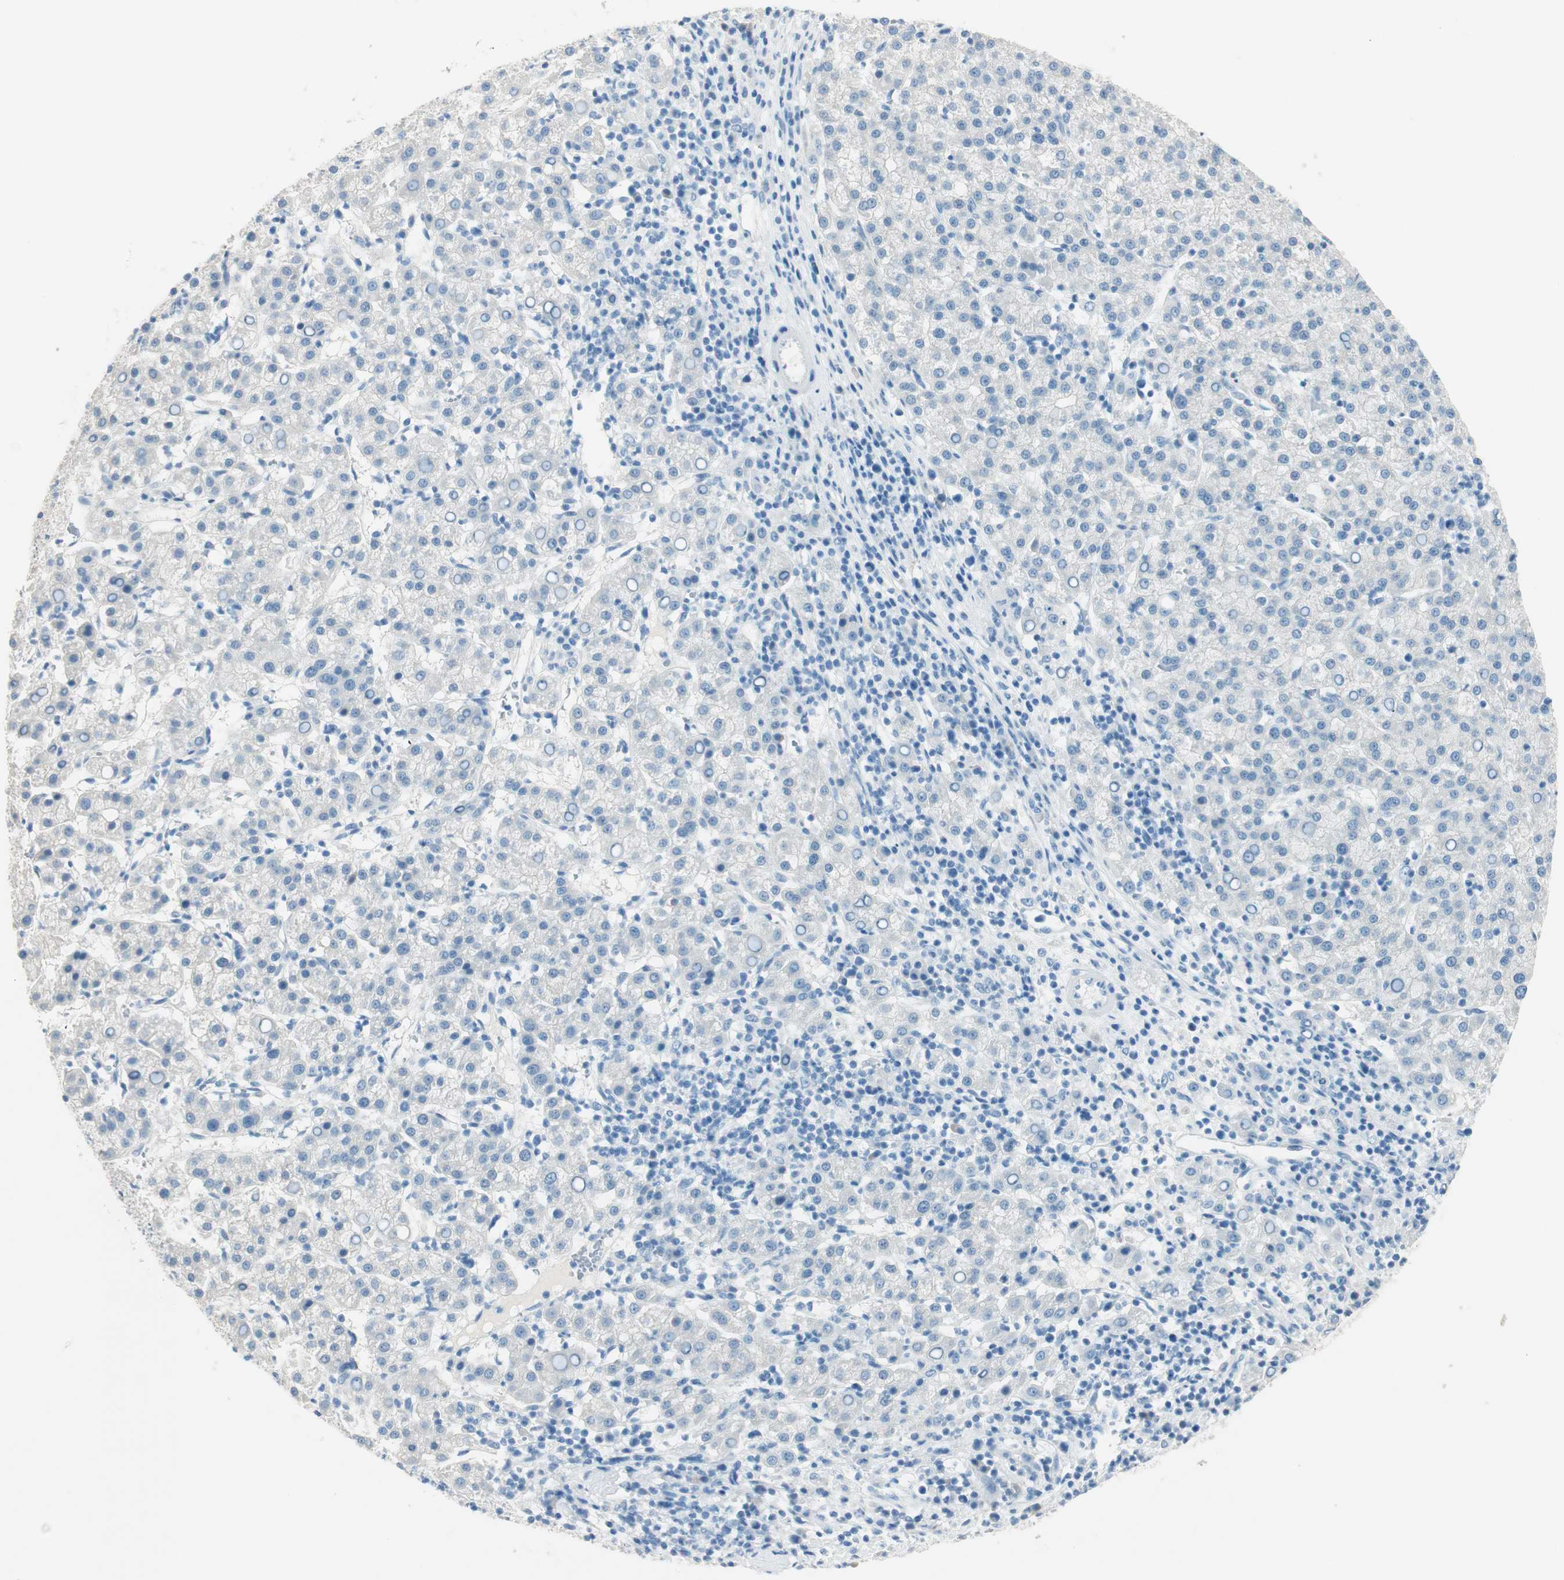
{"staining": {"intensity": "negative", "quantity": "none", "location": "none"}, "tissue": "liver cancer", "cell_type": "Tumor cells", "image_type": "cancer", "snomed": [{"axis": "morphology", "description": "Carcinoma, Hepatocellular, NOS"}, {"axis": "topography", "description": "Liver"}], "caption": "Immunohistochemistry (IHC) image of human liver hepatocellular carcinoma stained for a protein (brown), which shows no expression in tumor cells.", "gene": "HPGD", "patient": {"sex": "female", "age": 58}}